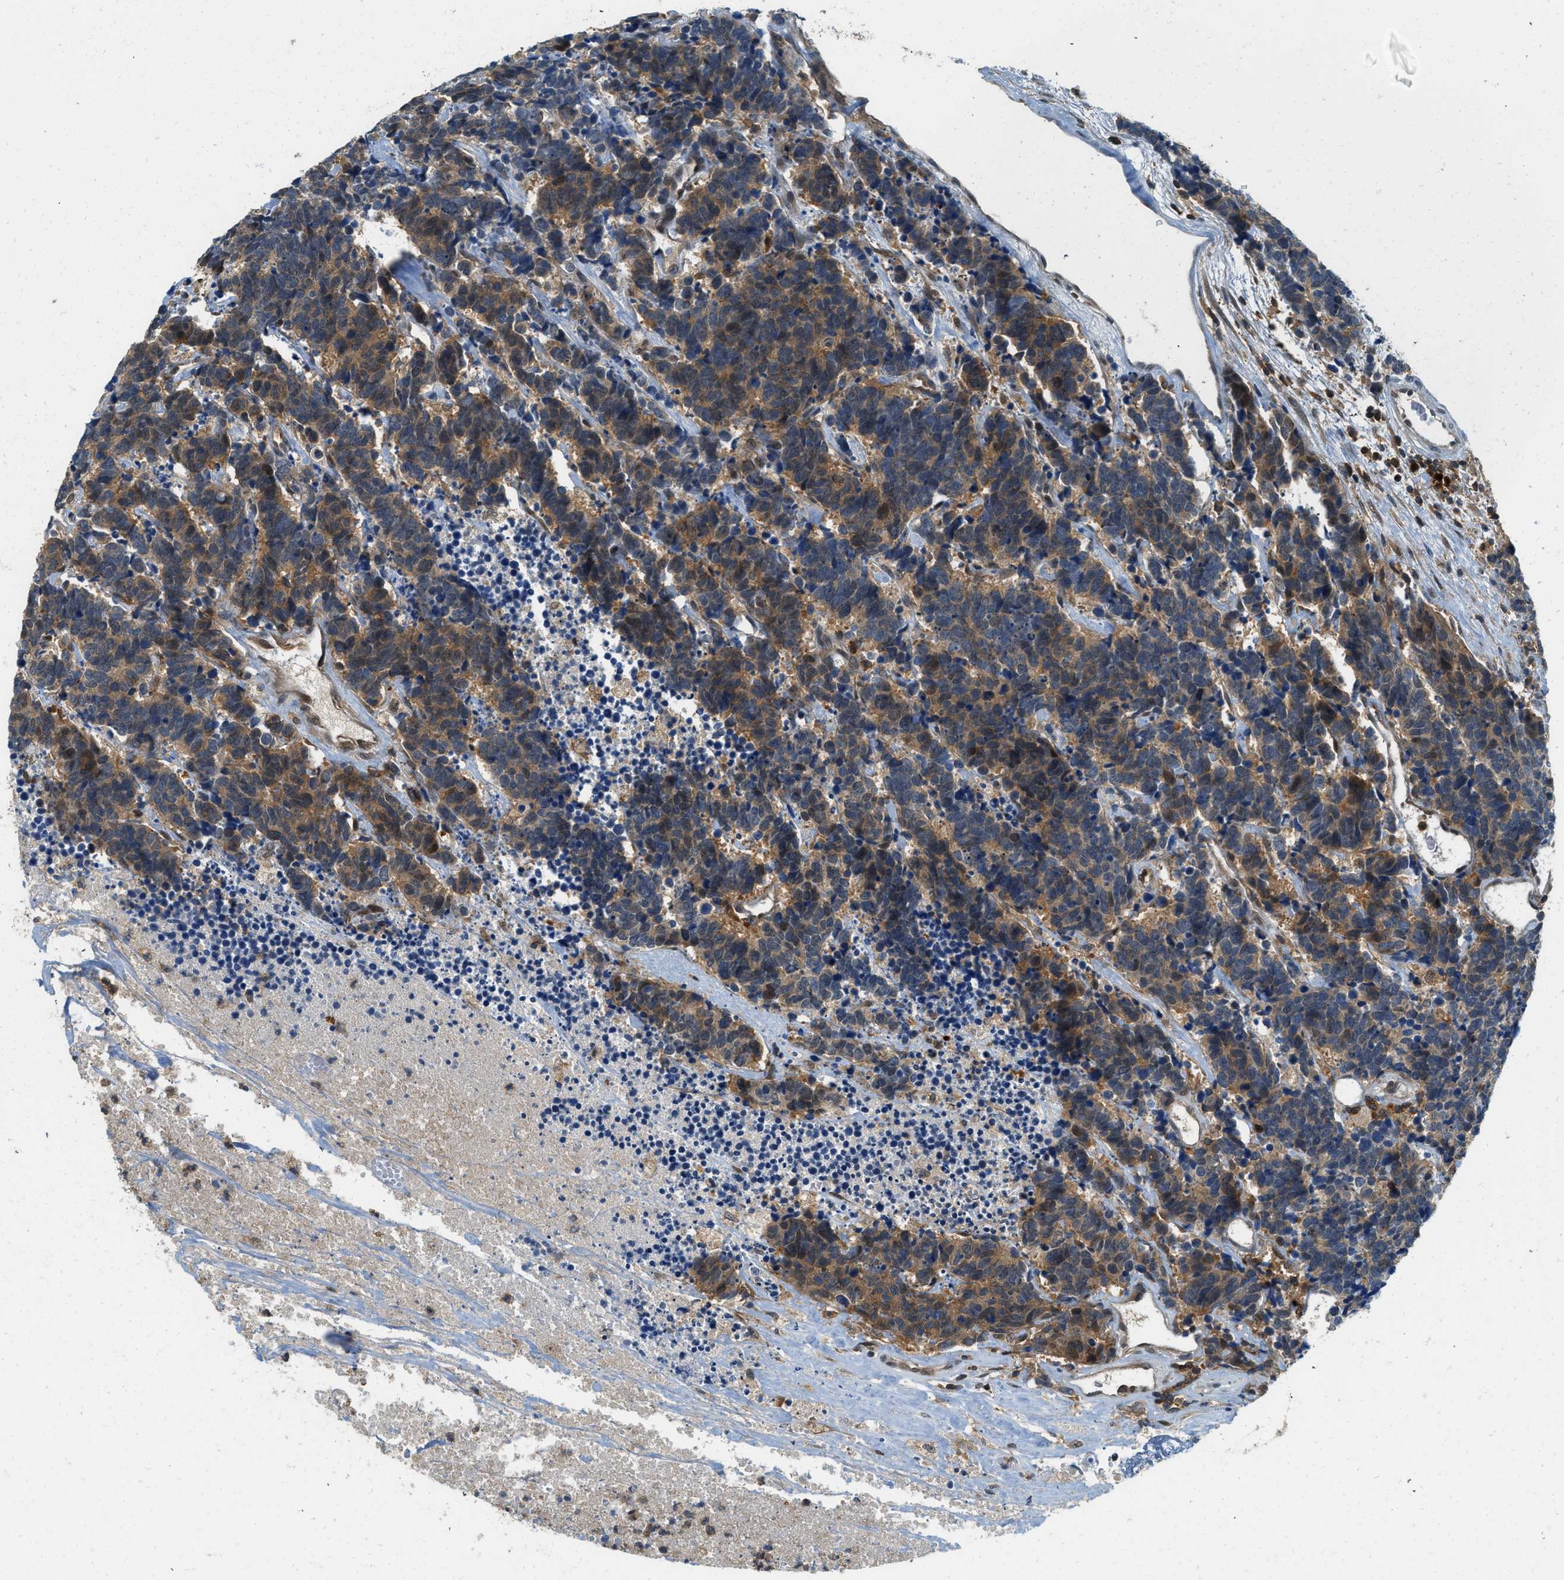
{"staining": {"intensity": "moderate", "quantity": ">75%", "location": "cytoplasmic/membranous,nuclear"}, "tissue": "carcinoid", "cell_type": "Tumor cells", "image_type": "cancer", "snomed": [{"axis": "morphology", "description": "Carcinoma, NOS"}, {"axis": "morphology", "description": "Carcinoid, malignant, NOS"}, {"axis": "topography", "description": "Urinary bladder"}], "caption": "This photomicrograph exhibits IHC staining of human carcinoid, with medium moderate cytoplasmic/membranous and nuclear expression in approximately >75% of tumor cells.", "gene": "GMPPB", "patient": {"sex": "male", "age": 57}}